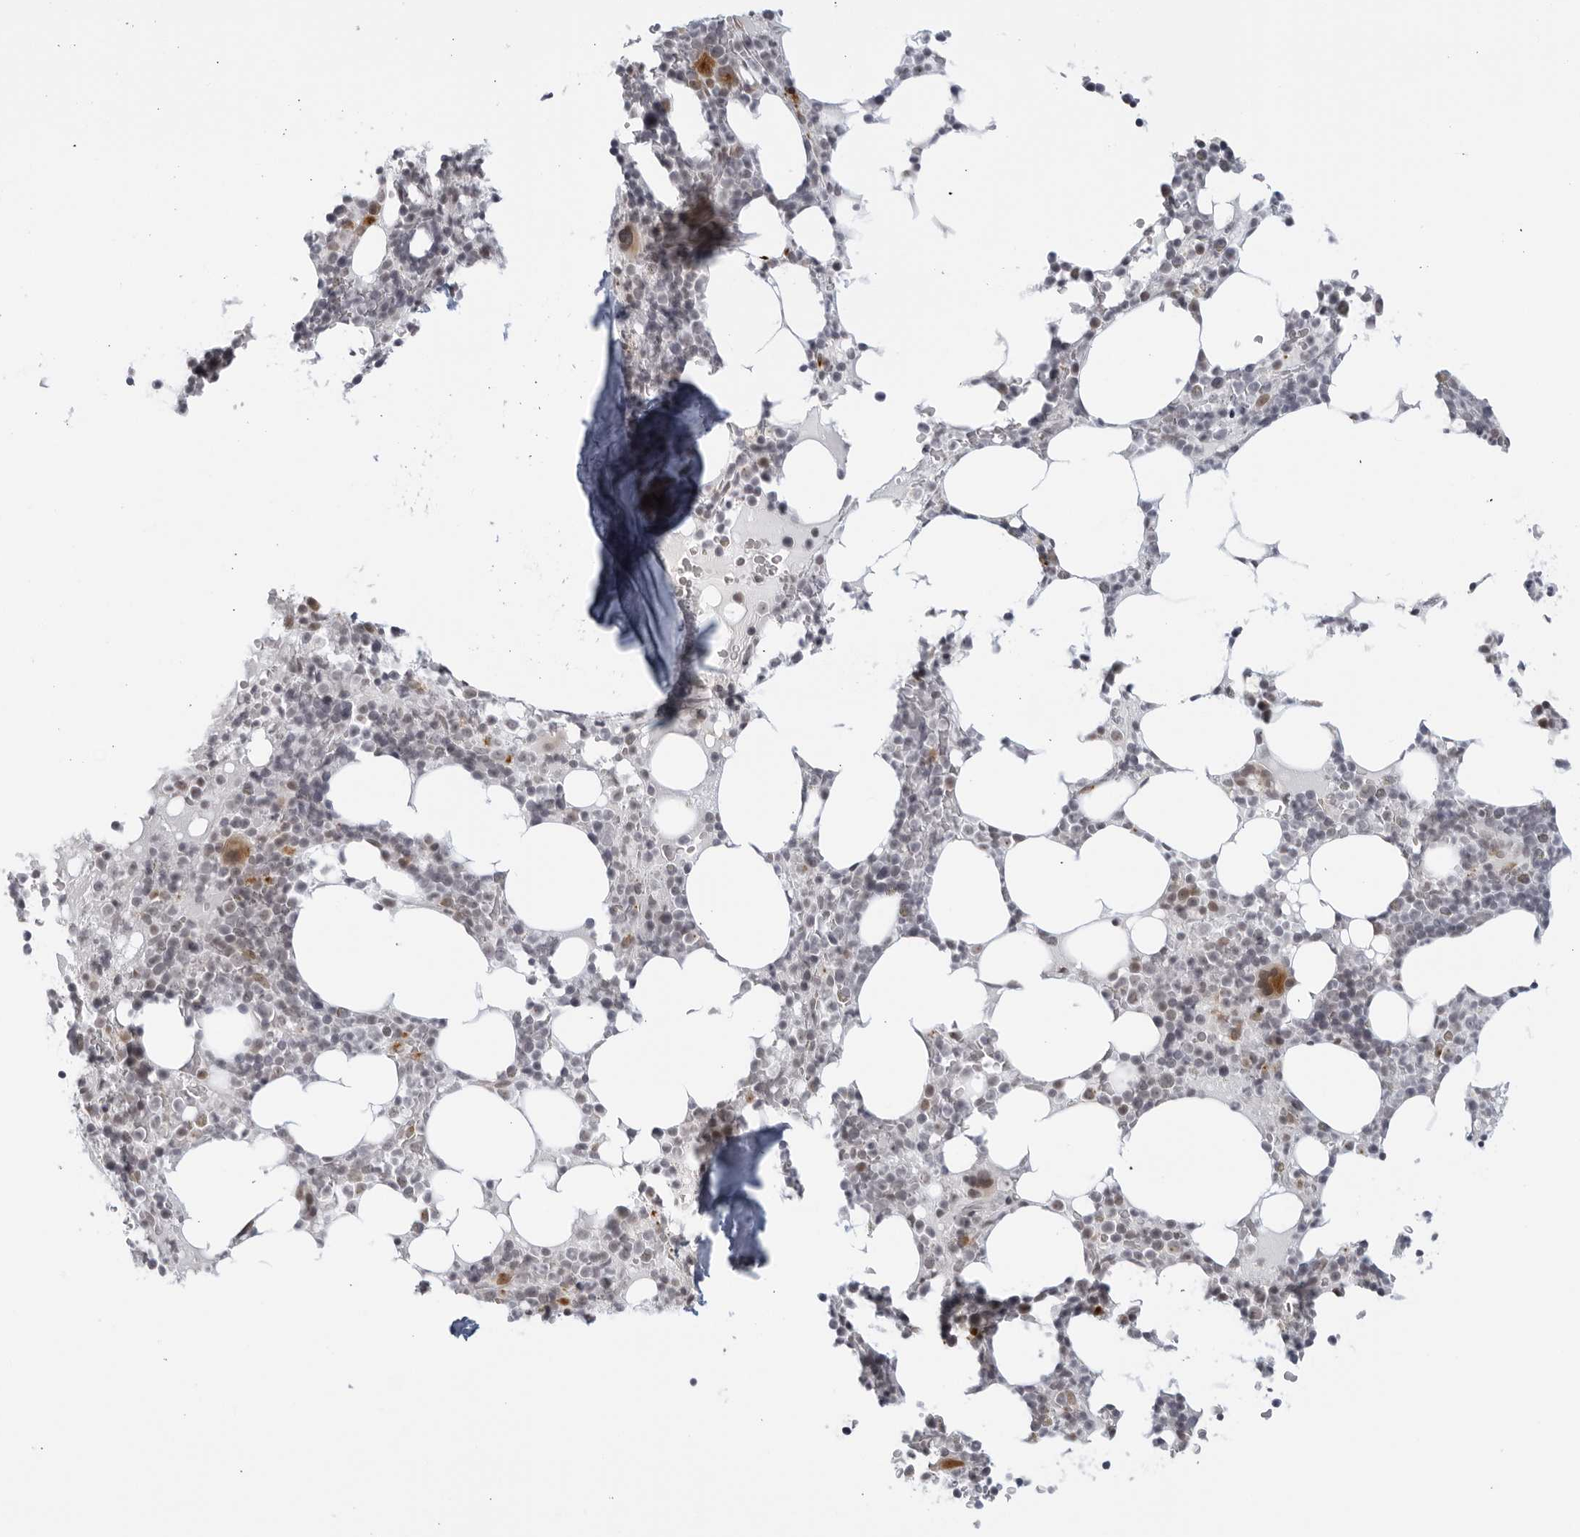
{"staining": {"intensity": "moderate", "quantity": "<25%", "location": "cytoplasmic/membranous"}, "tissue": "bone marrow", "cell_type": "Hematopoietic cells", "image_type": "normal", "snomed": [{"axis": "morphology", "description": "Normal tissue, NOS"}, {"axis": "topography", "description": "Bone marrow"}], "caption": "This is an image of immunohistochemistry staining of benign bone marrow, which shows moderate staining in the cytoplasmic/membranous of hematopoietic cells.", "gene": "RAB11FIP3", "patient": {"sex": "male", "age": 58}}